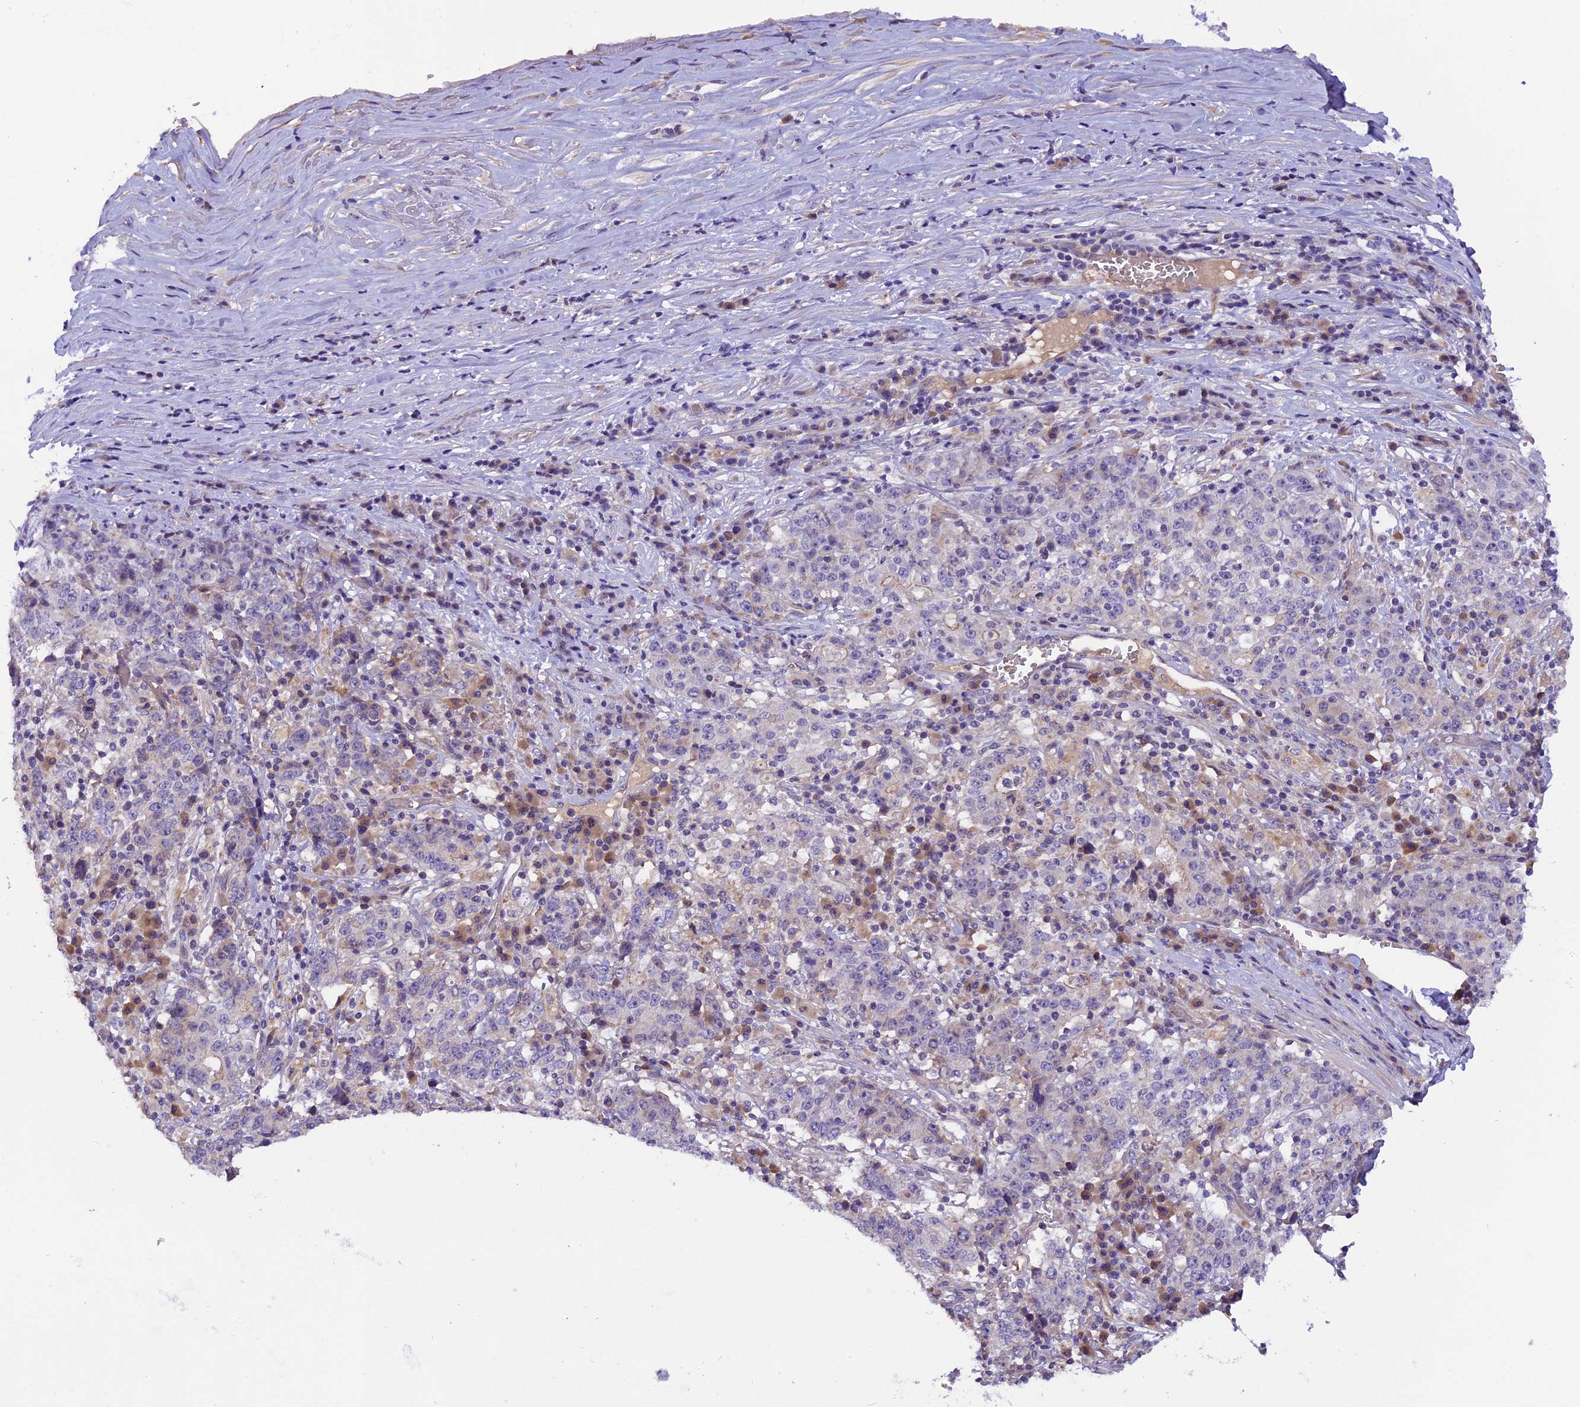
{"staining": {"intensity": "negative", "quantity": "none", "location": "none"}, "tissue": "stomach cancer", "cell_type": "Tumor cells", "image_type": "cancer", "snomed": [{"axis": "morphology", "description": "Adenocarcinoma, NOS"}, {"axis": "topography", "description": "Stomach"}], "caption": "Immunohistochemical staining of stomach cancer (adenocarcinoma) exhibits no significant staining in tumor cells. (DAB IHC, high magnification).", "gene": "CCDC32", "patient": {"sex": "male", "age": 59}}